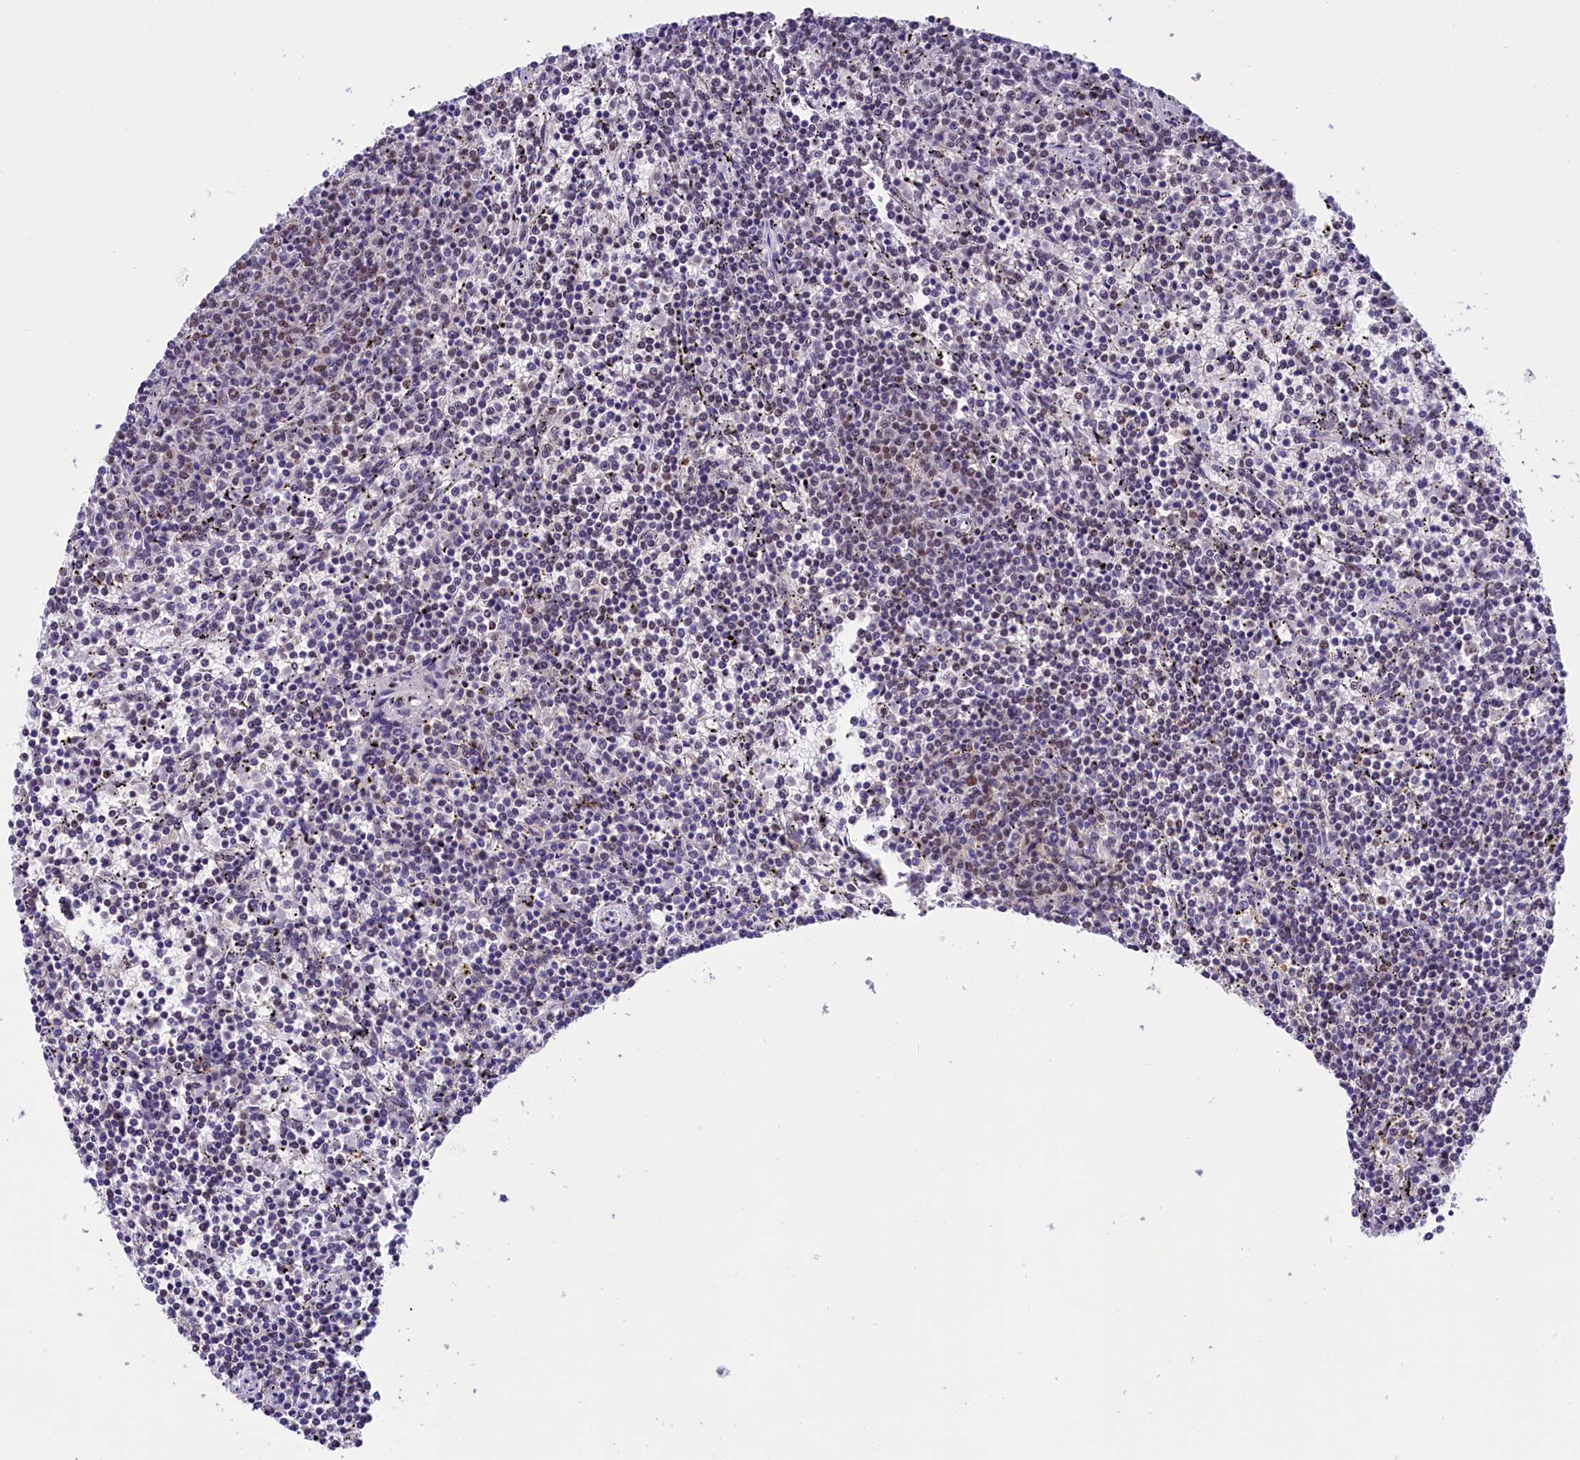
{"staining": {"intensity": "negative", "quantity": "none", "location": "none"}, "tissue": "lymphoma", "cell_type": "Tumor cells", "image_type": "cancer", "snomed": [{"axis": "morphology", "description": "Malignant lymphoma, non-Hodgkin's type, Low grade"}, {"axis": "topography", "description": "Spleen"}], "caption": "Human malignant lymphoma, non-Hodgkin's type (low-grade) stained for a protein using IHC demonstrates no positivity in tumor cells.", "gene": "ZC3H4", "patient": {"sex": "female", "age": 50}}